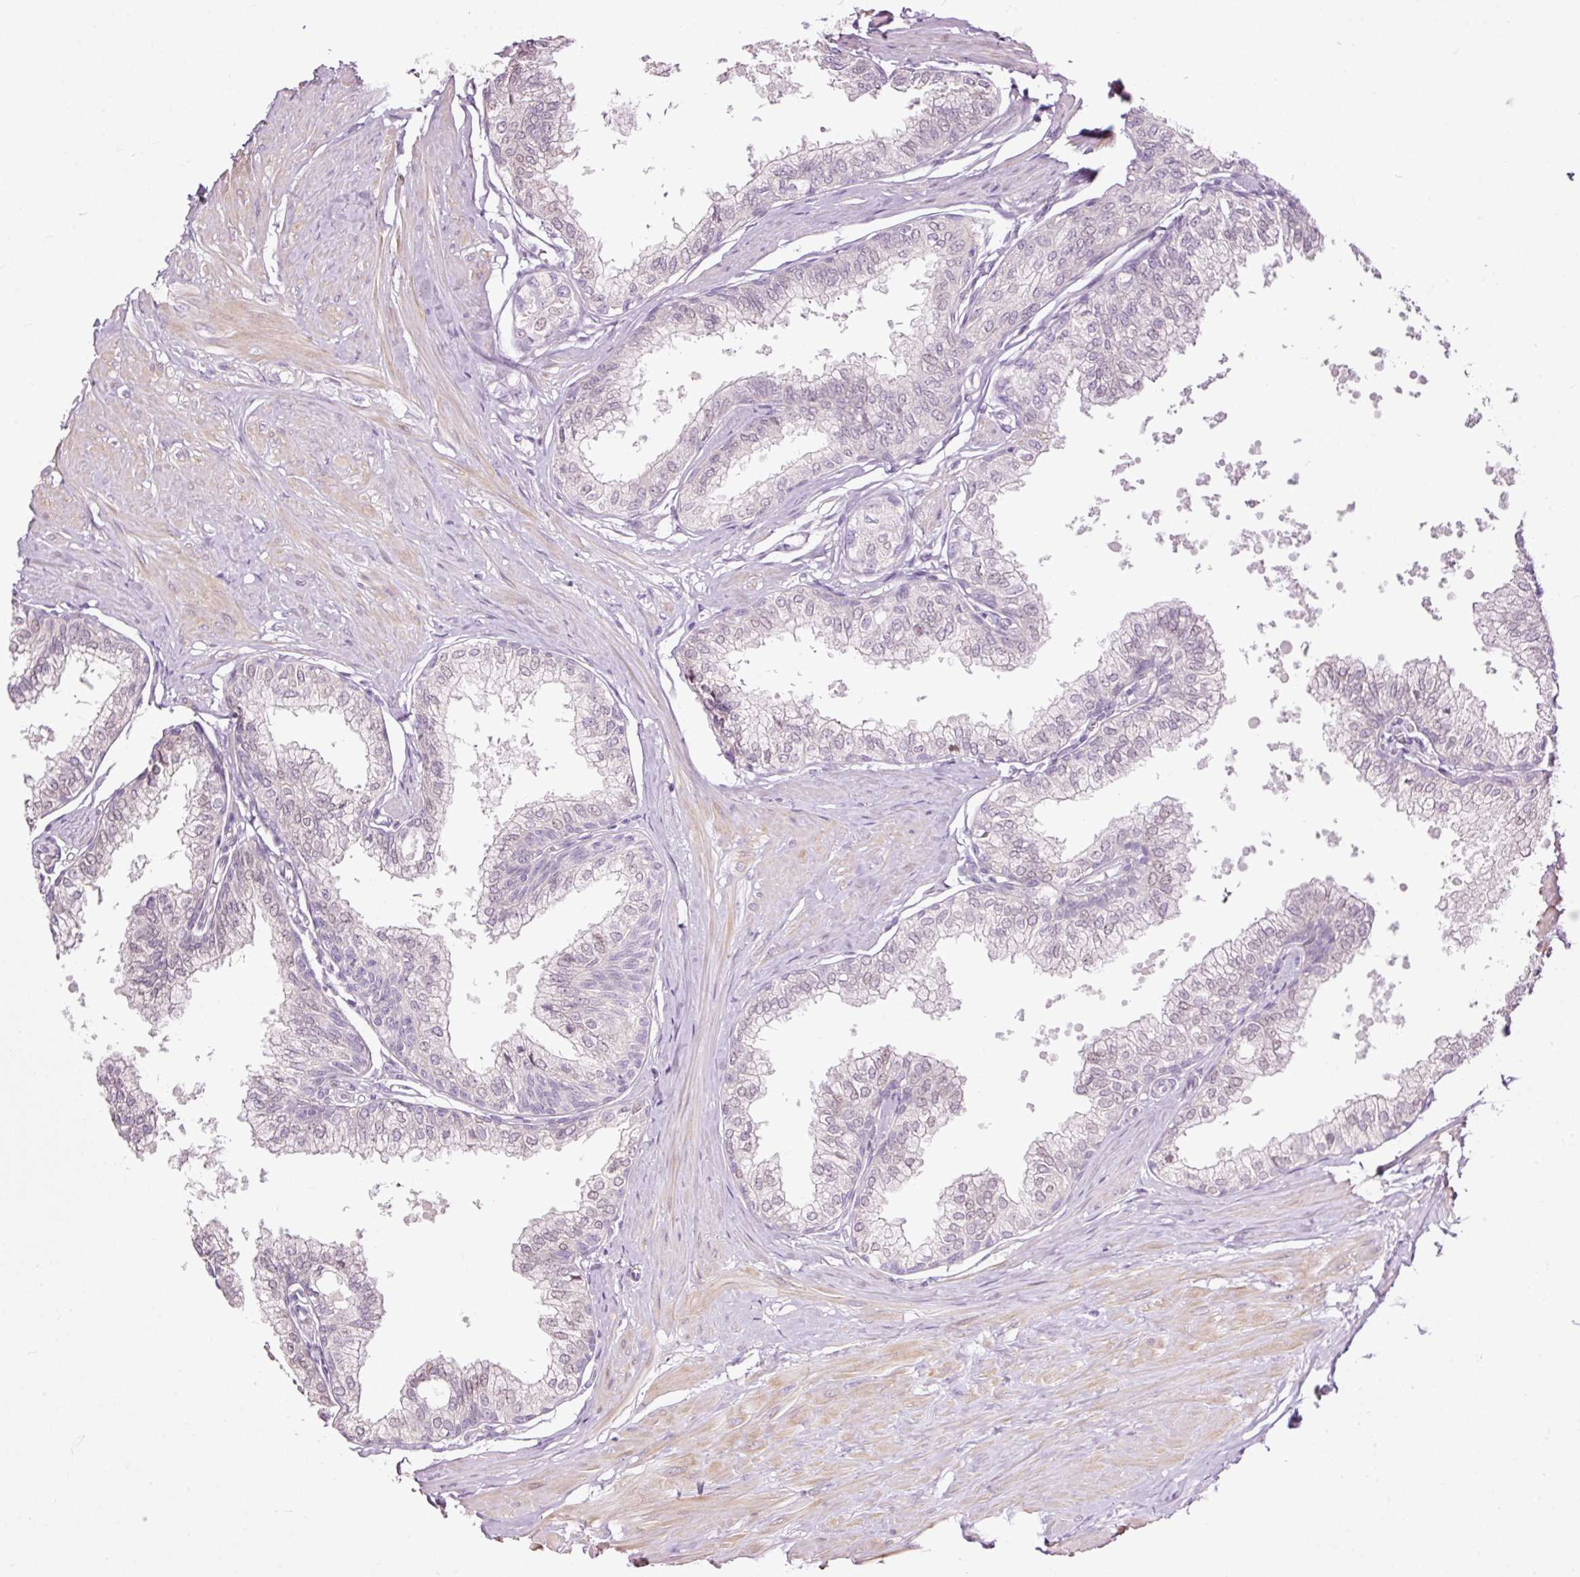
{"staining": {"intensity": "negative", "quantity": "none", "location": "none"}, "tissue": "seminal vesicle", "cell_type": "Glandular cells", "image_type": "normal", "snomed": [{"axis": "morphology", "description": "Normal tissue, NOS"}, {"axis": "topography", "description": "Prostate"}, {"axis": "topography", "description": "Seminal veicle"}], "caption": "DAB immunohistochemical staining of unremarkable seminal vesicle shows no significant expression in glandular cells.", "gene": "FCRL4", "patient": {"sex": "male", "age": 60}}